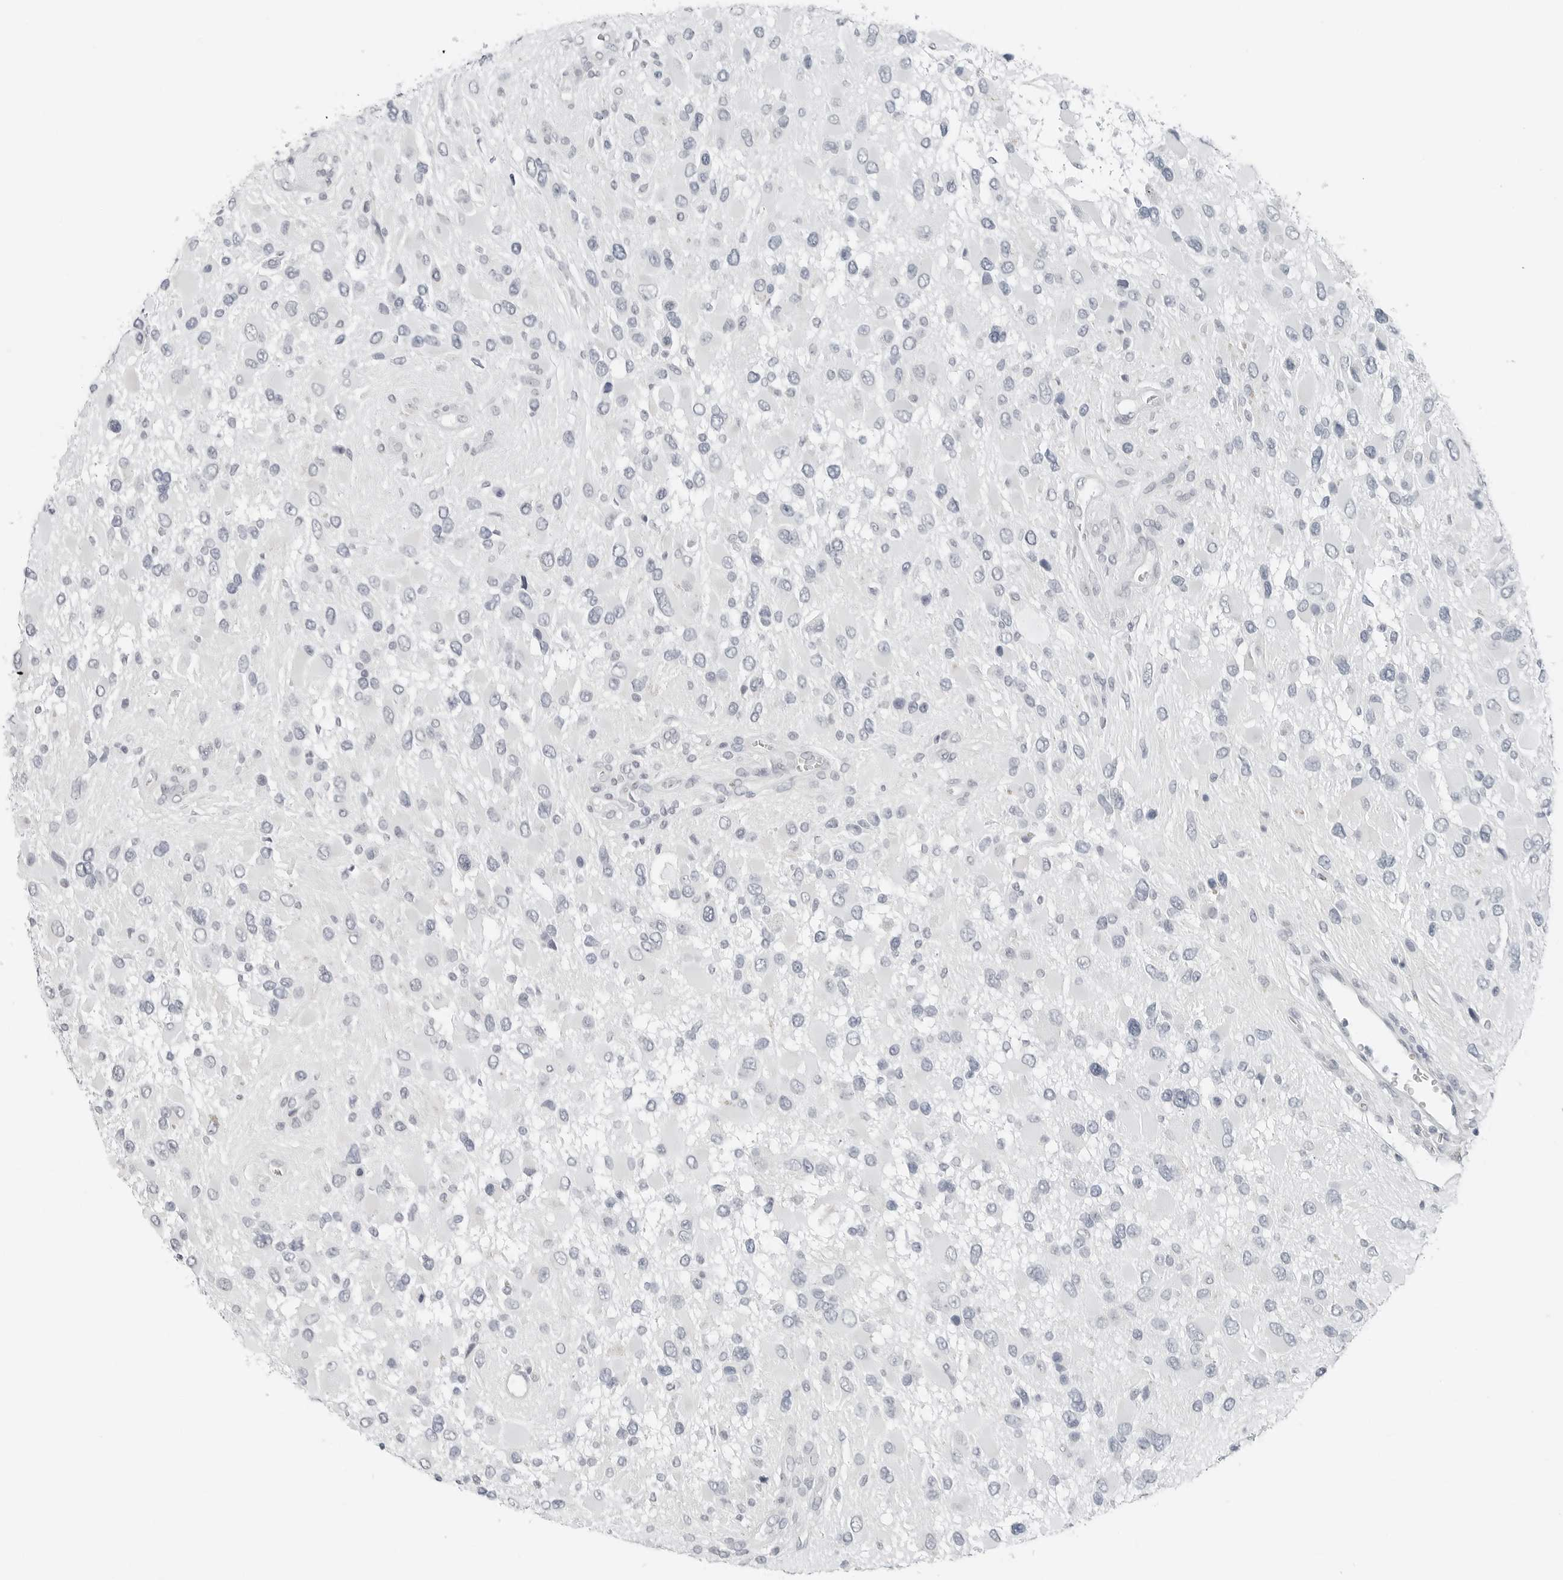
{"staining": {"intensity": "negative", "quantity": "none", "location": "none"}, "tissue": "glioma", "cell_type": "Tumor cells", "image_type": "cancer", "snomed": [{"axis": "morphology", "description": "Glioma, malignant, High grade"}, {"axis": "topography", "description": "Brain"}], "caption": "Tumor cells show no significant positivity in glioma.", "gene": "XIRP1", "patient": {"sex": "male", "age": 53}}